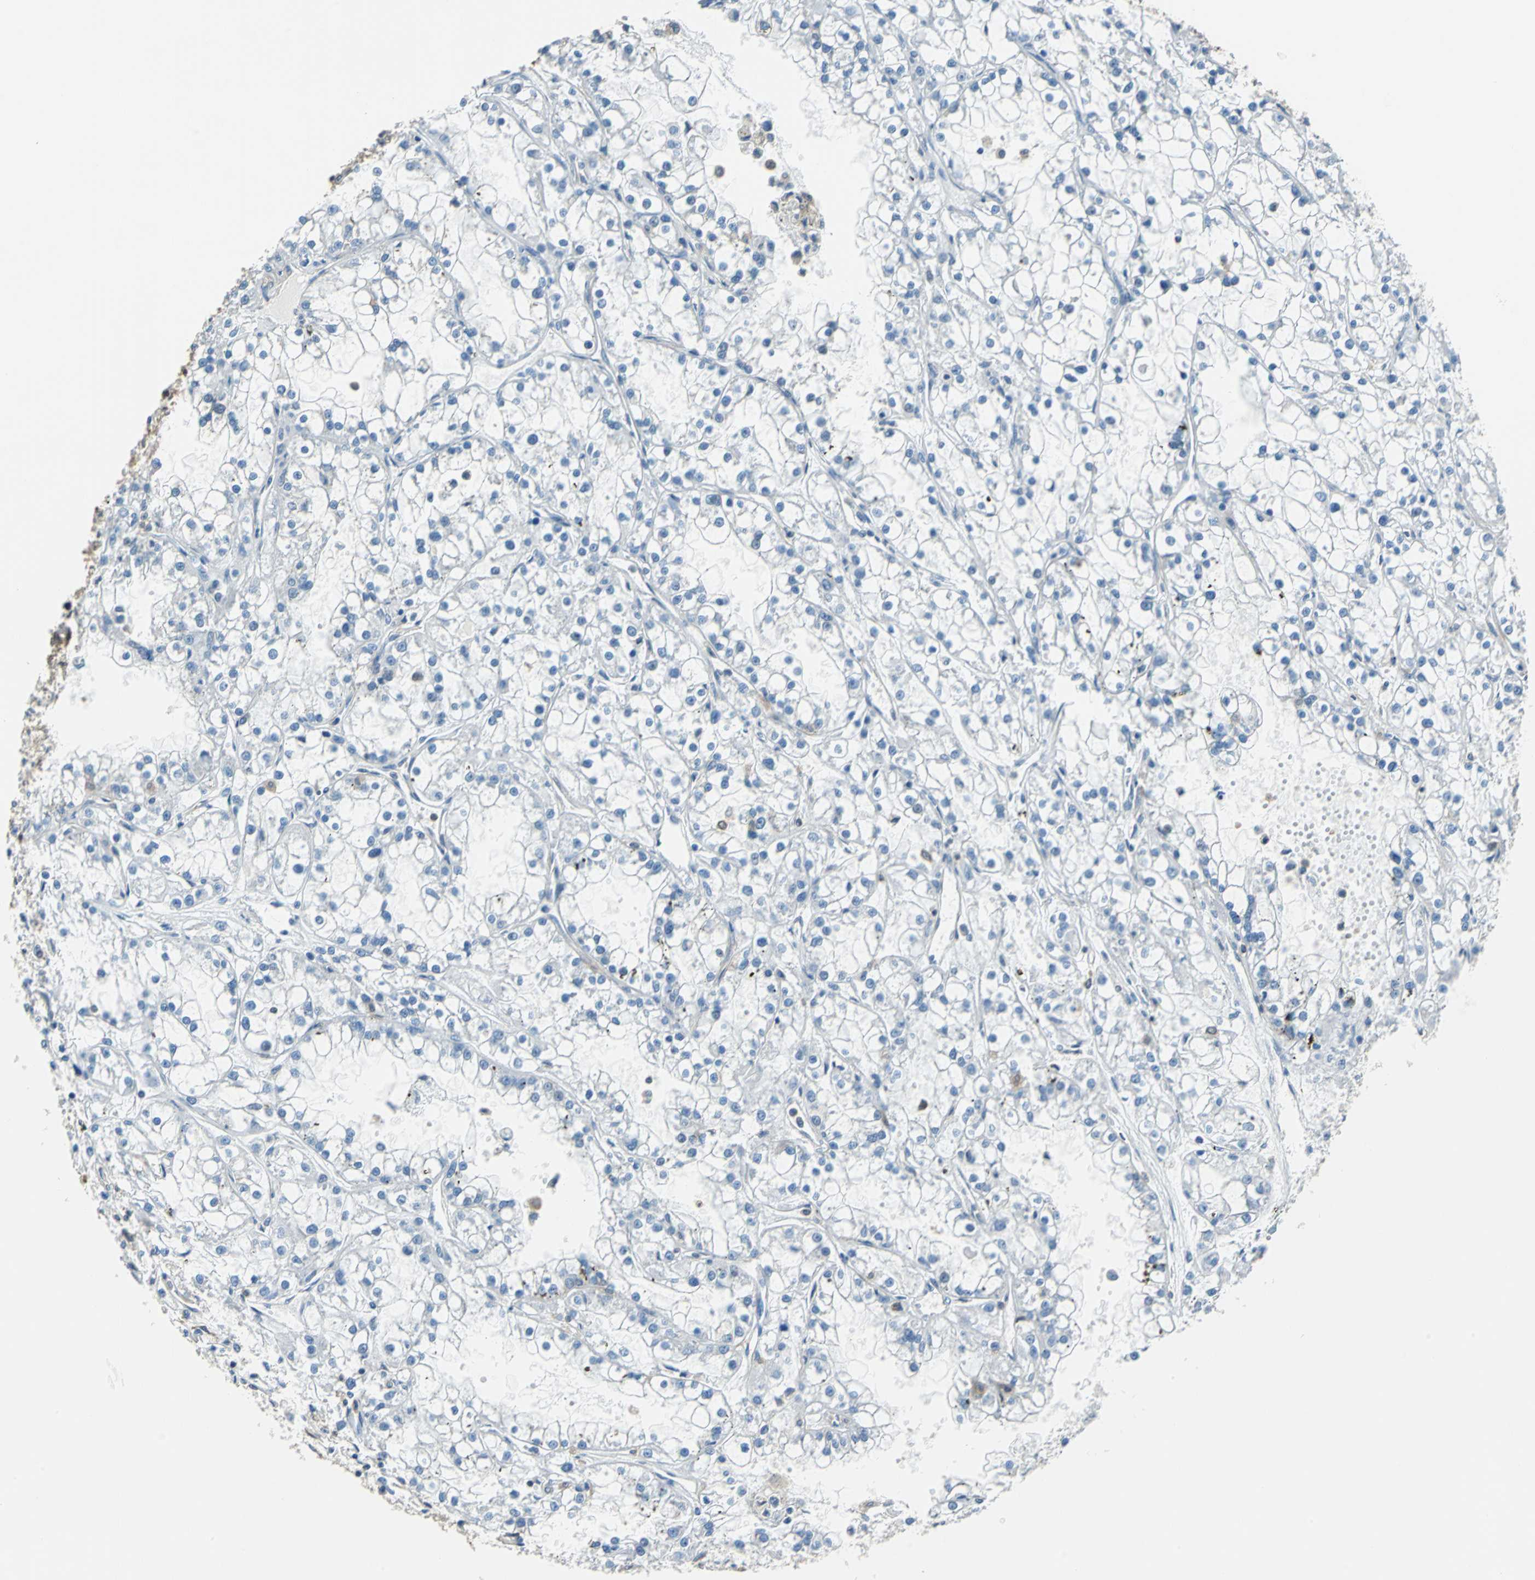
{"staining": {"intensity": "negative", "quantity": "none", "location": "none"}, "tissue": "renal cancer", "cell_type": "Tumor cells", "image_type": "cancer", "snomed": [{"axis": "morphology", "description": "Adenocarcinoma, NOS"}, {"axis": "topography", "description": "Kidney"}], "caption": "Renal cancer (adenocarcinoma) was stained to show a protein in brown. There is no significant positivity in tumor cells. The staining is performed using DAB (3,3'-diaminobenzidine) brown chromogen with nuclei counter-stained in using hematoxylin.", "gene": "ARPC3", "patient": {"sex": "female", "age": 52}}